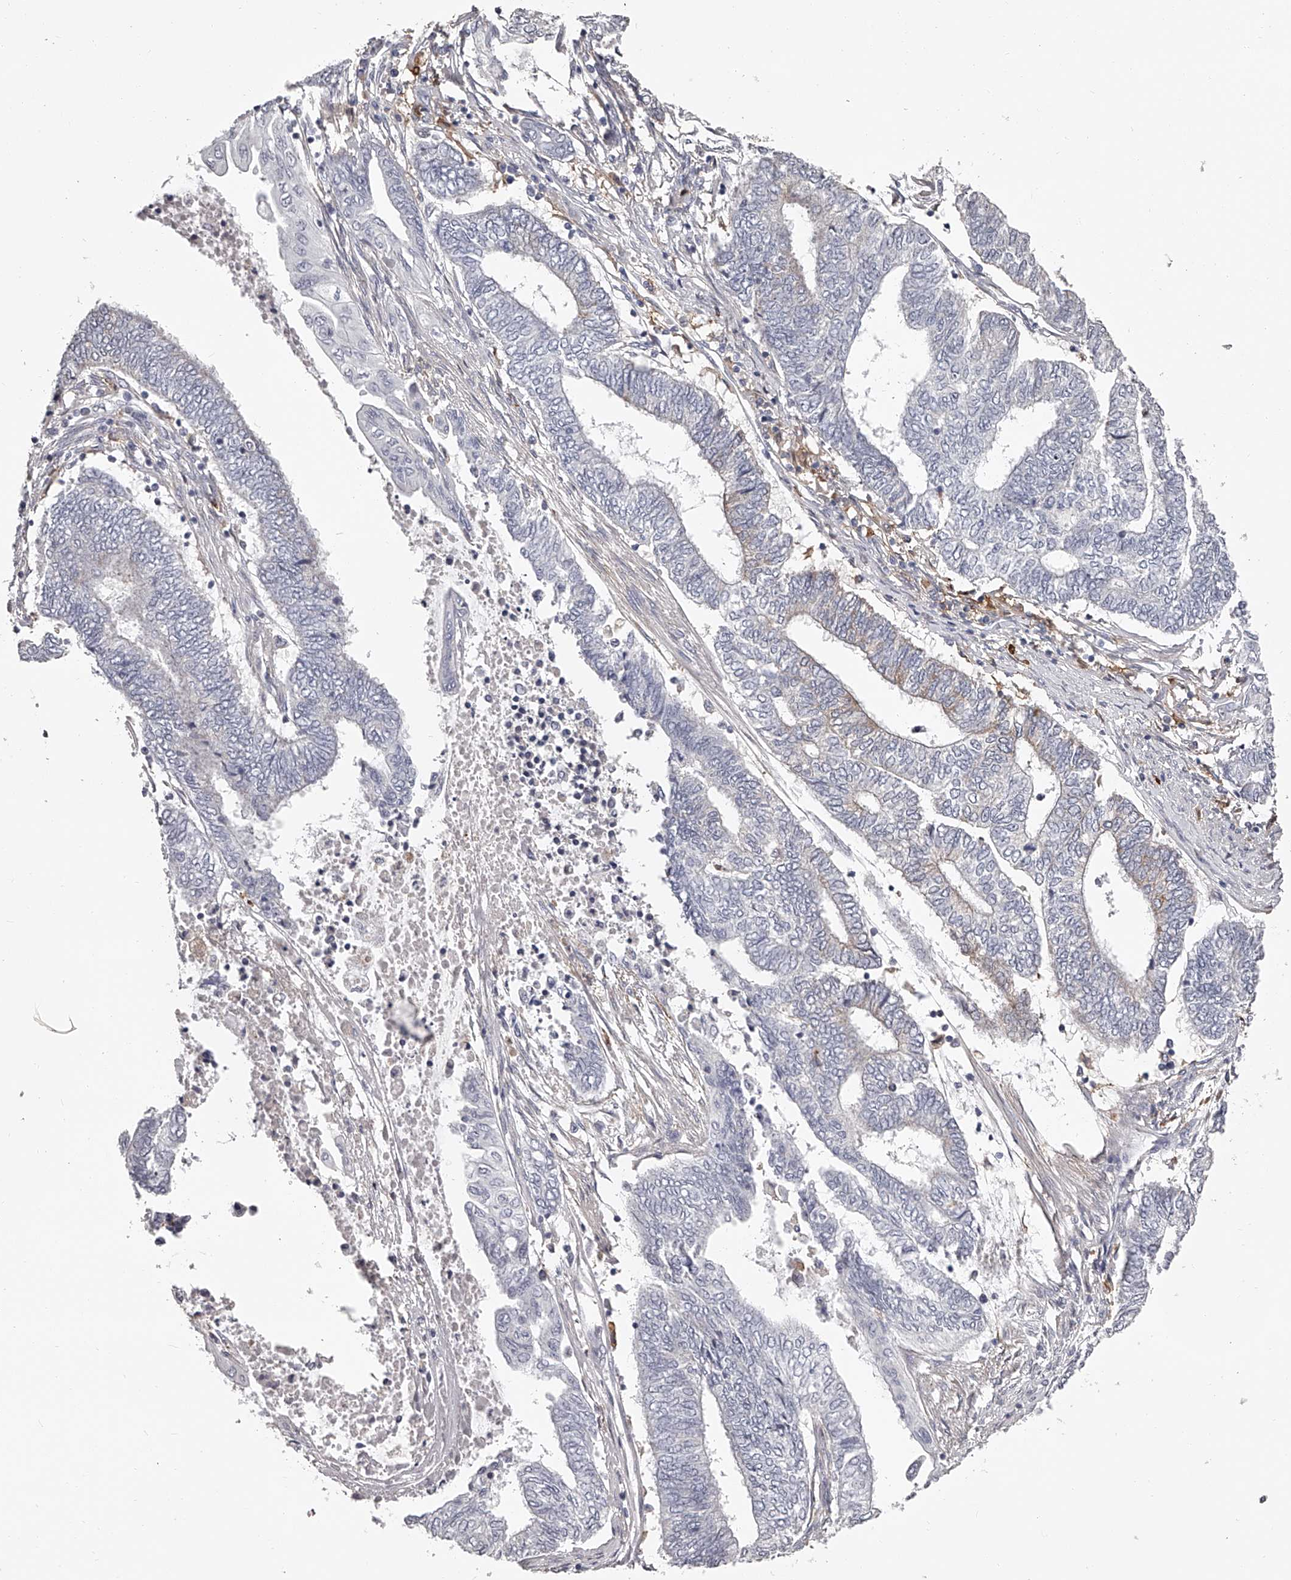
{"staining": {"intensity": "negative", "quantity": "none", "location": "none"}, "tissue": "endometrial cancer", "cell_type": "Tumor cells", "image_type": "cancer", "snomed": [{"axis": "morphology", "description": "Adenocarcinoma, NOS"}, {"axis": "topography", "description": "Uterus"}, {"axis": "topography", "description": "Endometrium"}], "caption": "An image of human endometrial cancer is negative for staining in tumor cells.", "gene": "PACSIN1", "patient": {"sex": "female", "age": 70}}